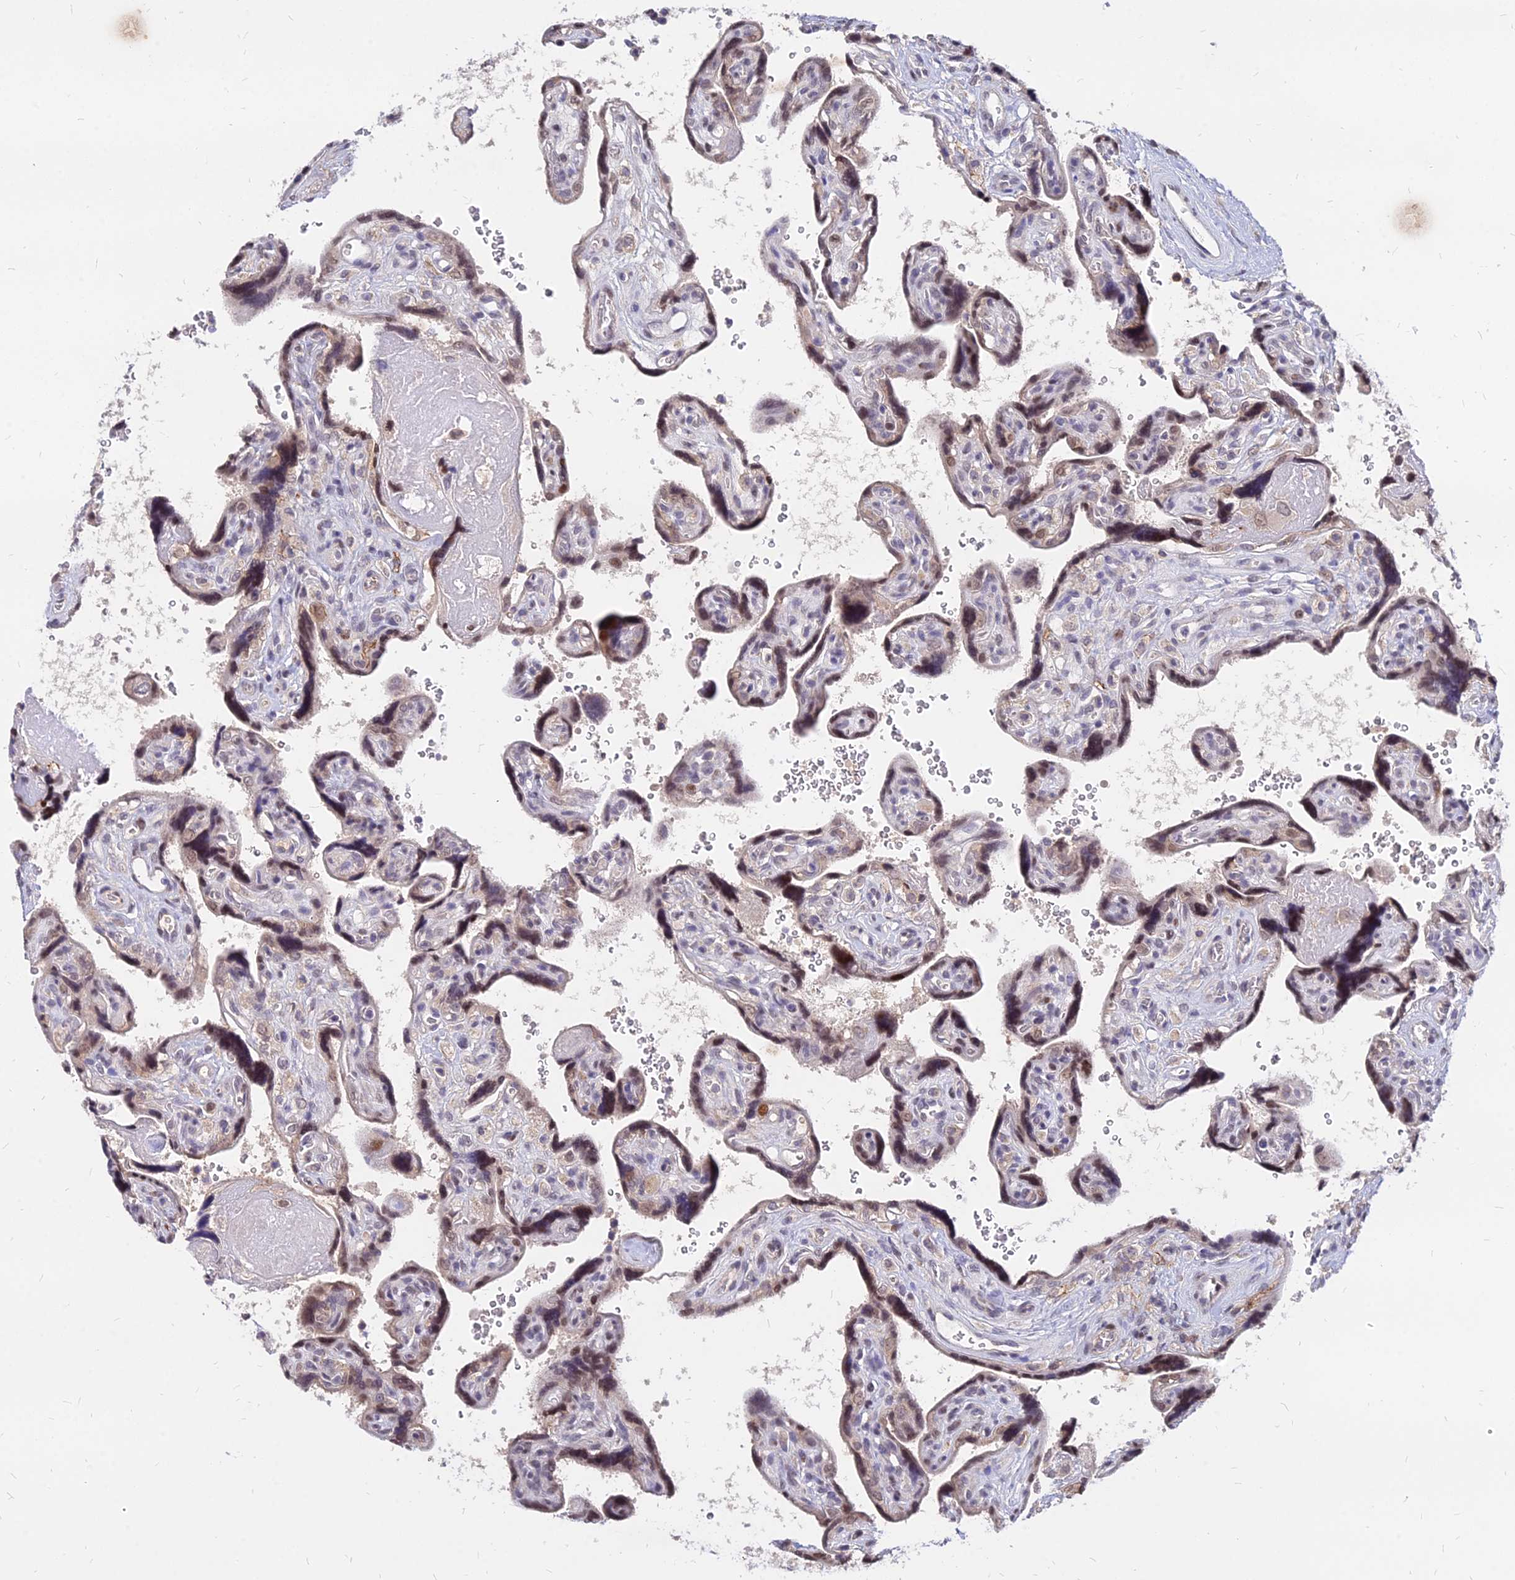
{"staining": {"intensity": "moderate", "quantity": ">75%", "location": "cytoplasmic/membranous,nuclear"}, "tissue": "placenta", "cell_type": "Trophoblastic cells", "image_type": "normal", "snomed": [{"axis": "morphology", "description": "Normal tissue, NOS"}, {"axis": "topography", "description": "Placenta"}], "caption": "Protein expression analysis of normal human placenta reveals moderate cytoplasmic/membranous,nuclear staining in about >75% of trophoblastic cells. The staining is performed using DAB brown chromogen to label protein expression. The nuclei are counter-stained blue using hematoxylin.", "gene": "C11orf68", "patient": {"sex": "female", "age": 39}}